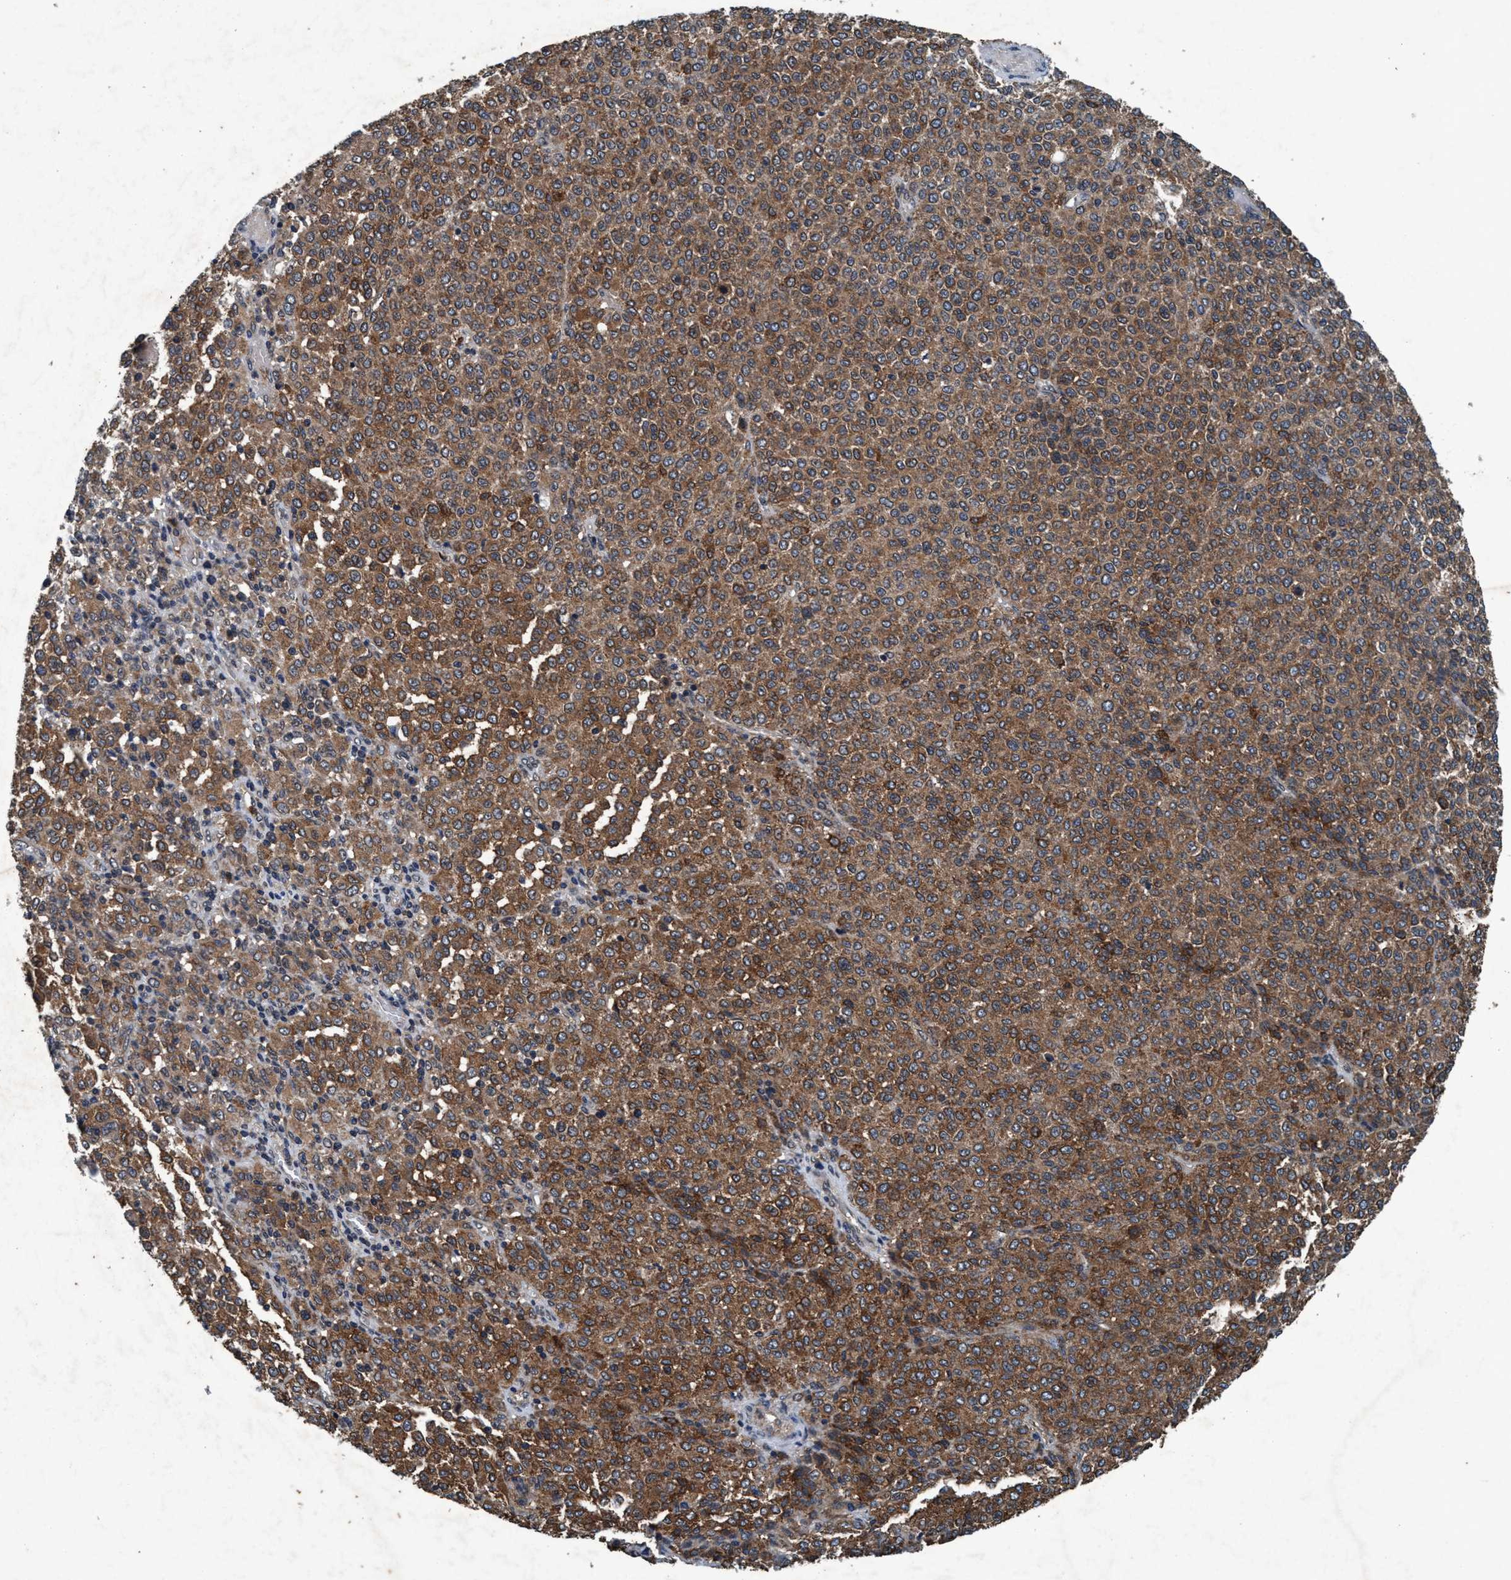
{"staining": {"intensity": "moderate", "quantity": ">75%", "location": "cytoplasmic/membranous"}, "tissue": "melanoma", "cell_type": "Tumor cells", "image_type": "cancer", "snomed": [{"axis": "morphology", "description": "Malignant melanoma, Metastatic site"}, {"axis": "topography", "description": "Pancreas"}], "caption": "This is a histology image of IHC staining of malignant melanoma (metastatic site), which shows moderate staining in the cytoplasmic/membranous of tumor cells.", "gene": "AKT1S1", "patient": {"sex": "female", "age": 30}}